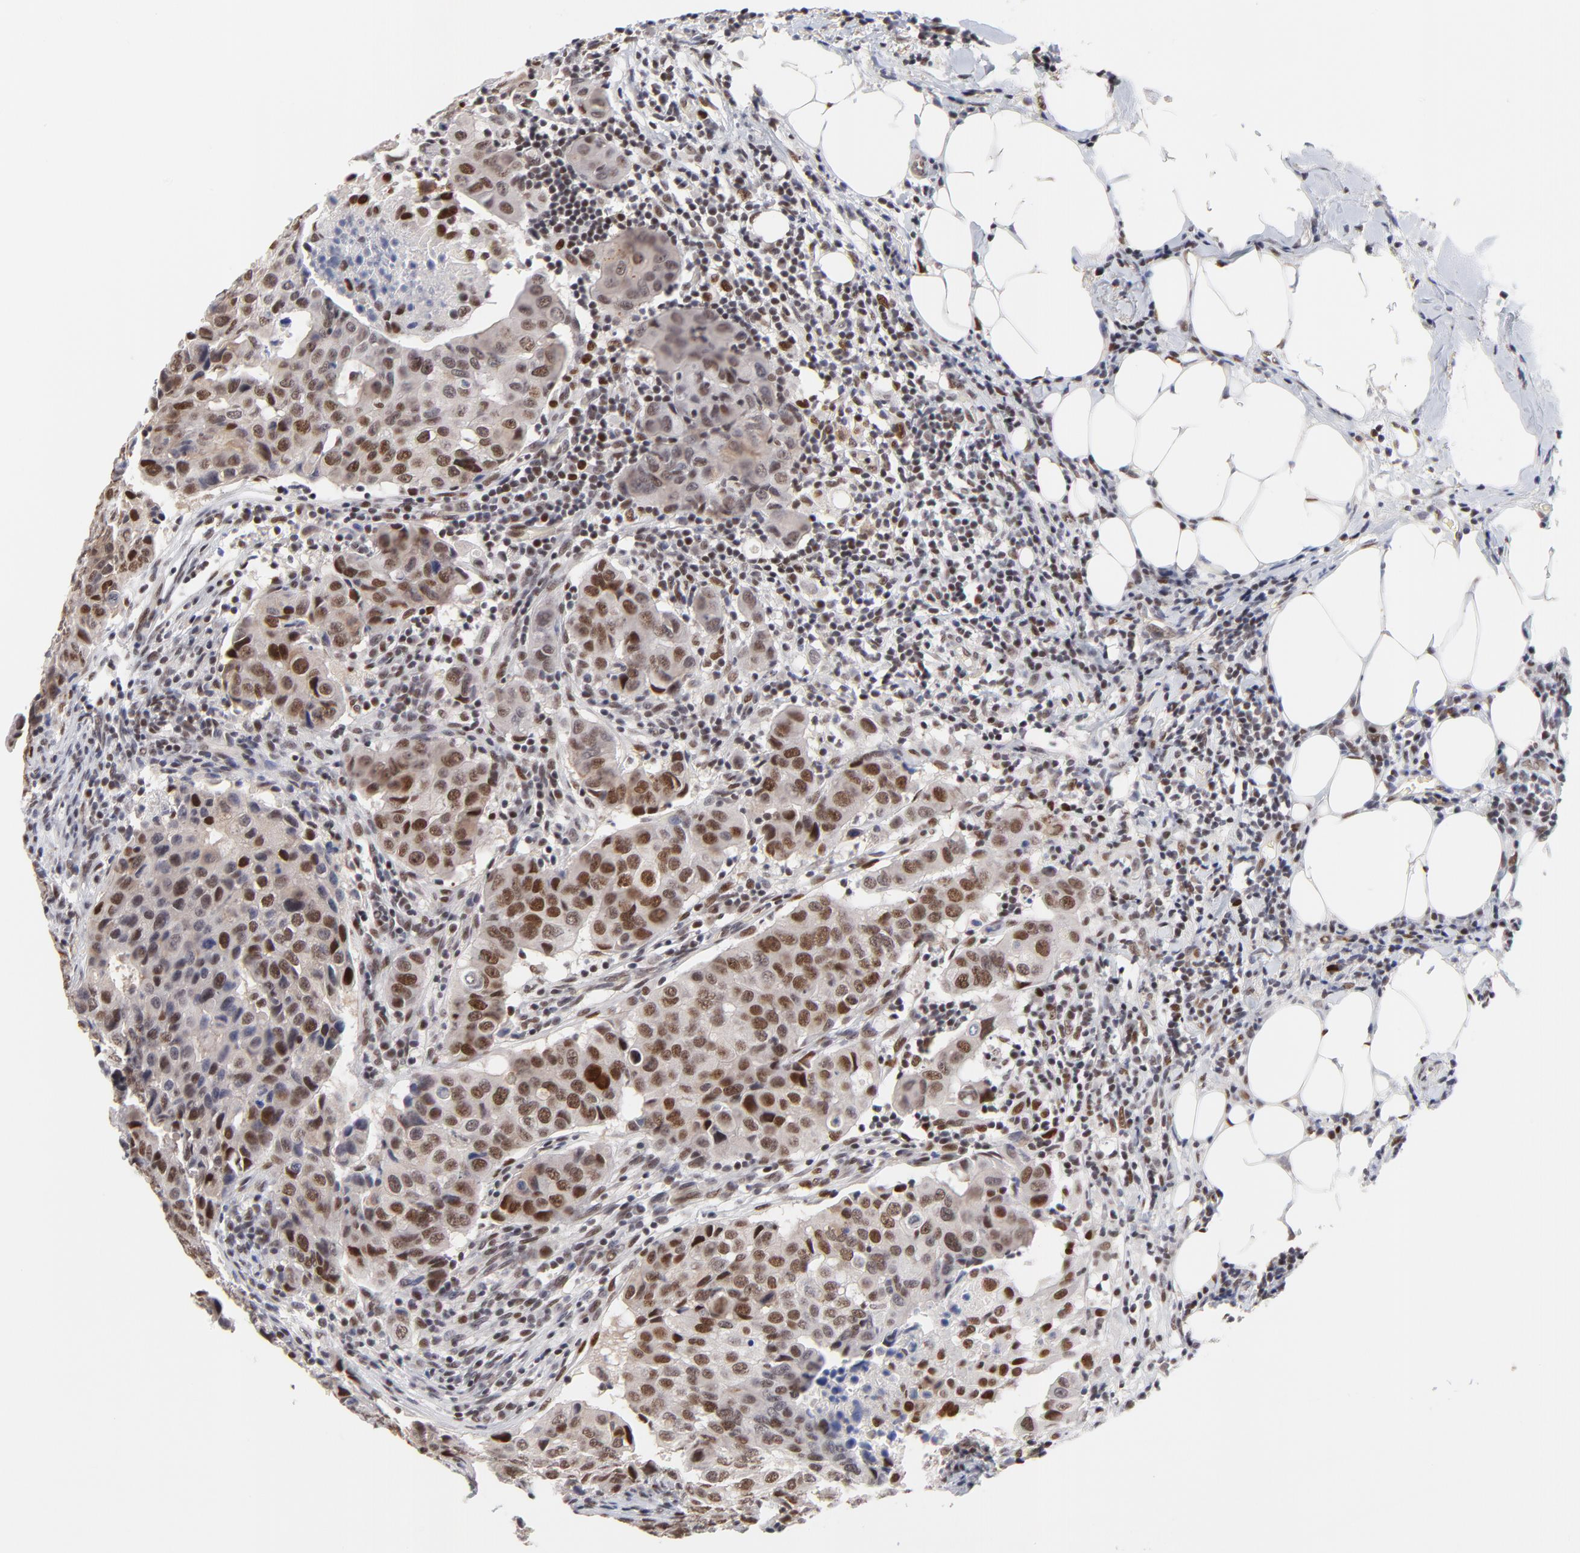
{"staining": {"intensity": "moderate", "quantity": ">75%", "location": "nuclear"}, "tissue": "breast cancer", "cell_type": "Tumor cells", "image_type": "cancer", "snomed": [{"axis": "morphology", "description": "Duct carcinoma"}, {"axis": "topography", "description": "Breast"}], "caption": "The photomicrograph reveals staining of intraductal carcinoma (breast), revealing moderate nuclear protein staining (brown color) within tumor cells.", "gene": "OGFOD1", "patient": {"sex": "female", "age": 54}}